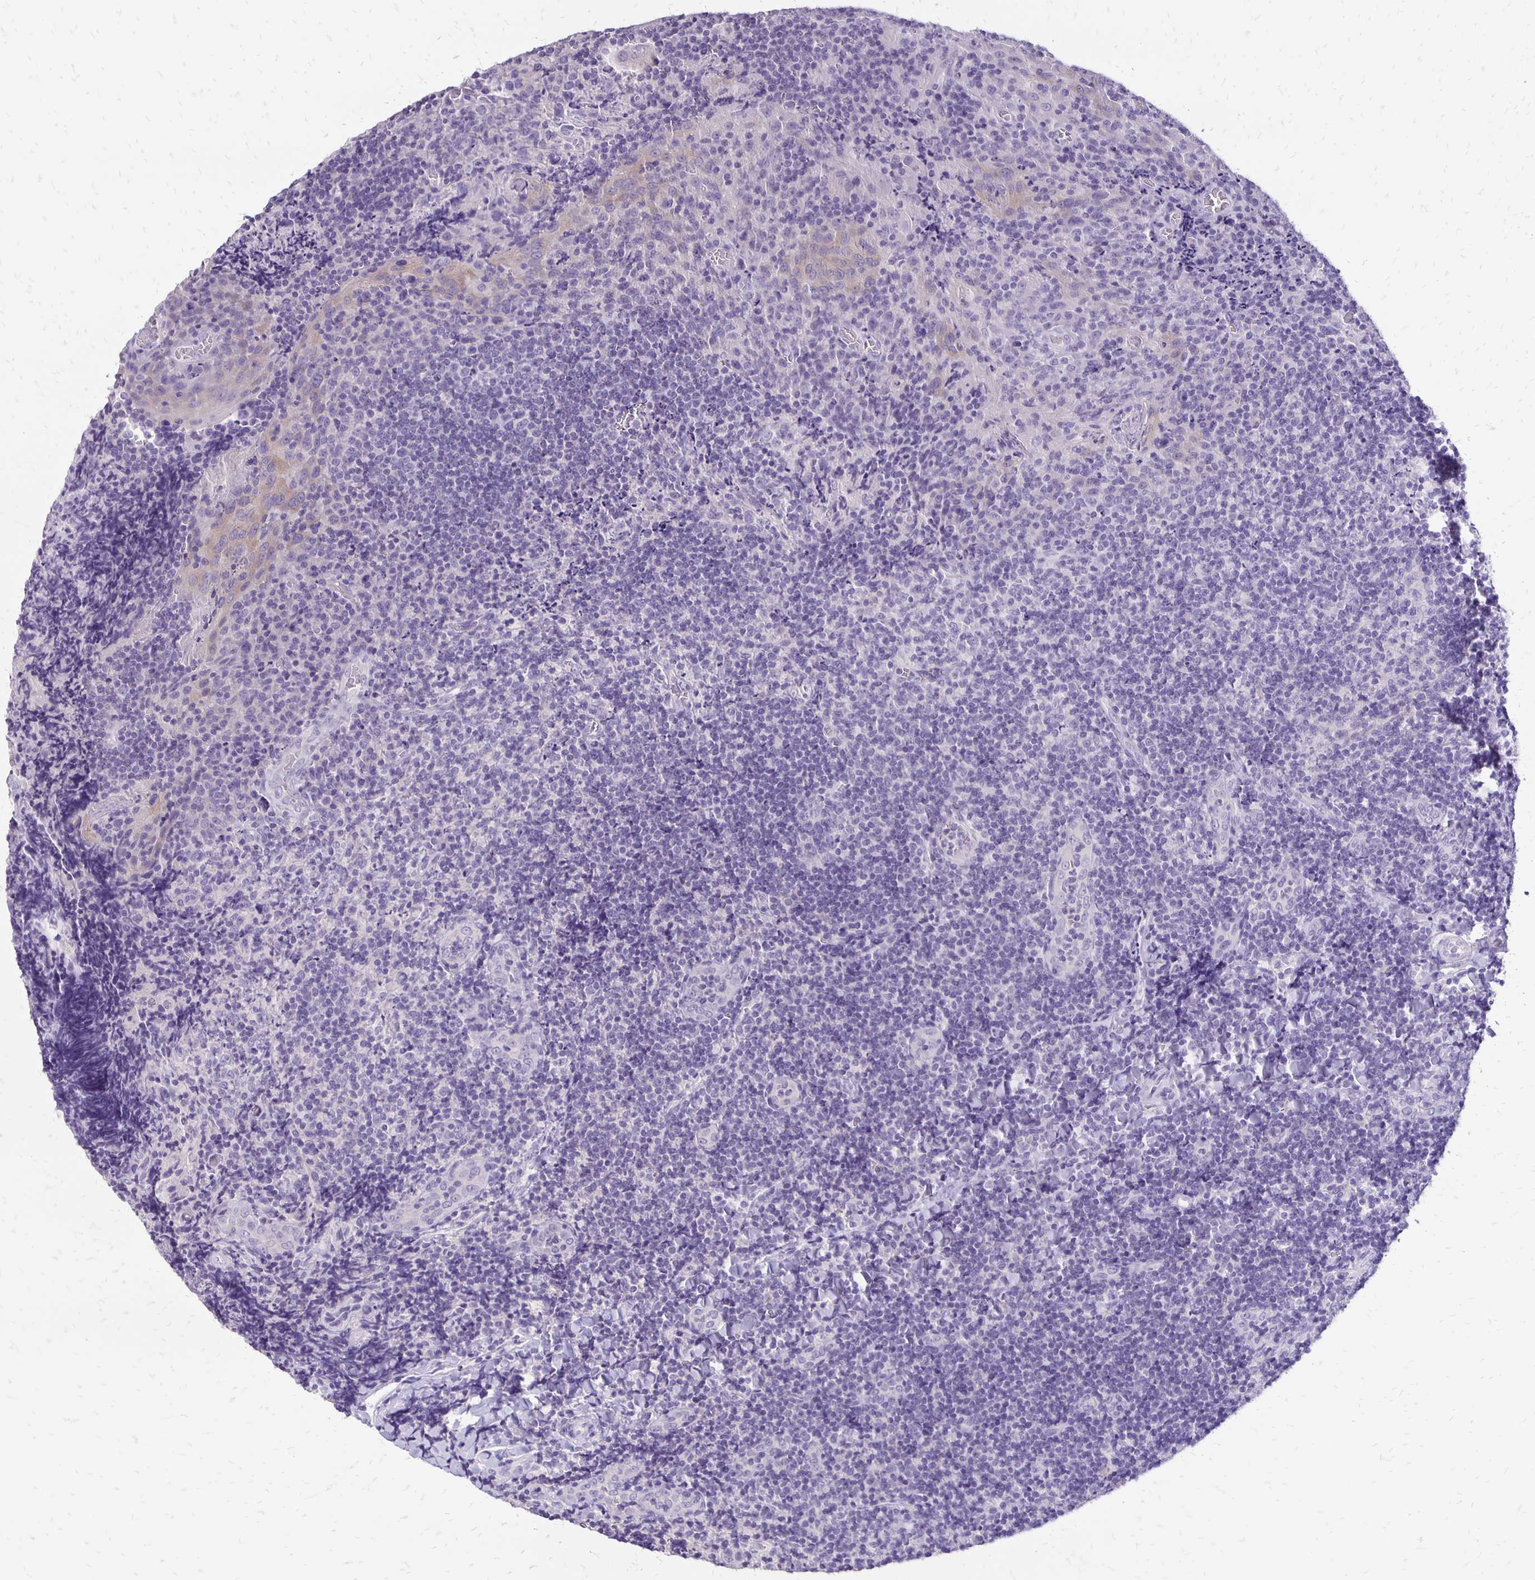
{"staining": {"intensity": "negative", "quantity": "none", "location": "none"}, "tissue": "tonsil", "cell_type": "Germinal center cells", "image_type": "normal", "snomed": [{"axis": "morphology", "description": "Normal tissue, NOS"}, {"axis": "topography", "description": "Tonsil"}], "caption": "Germinal center cells are negative for protein expression in benign human tonsil. (Brightfield microscopy of DAB (3,3'-diaminobenzidine) IHC at high magnification).", "gene": "ANKRD45", "patient": {"sex": "male", "age": 17}}